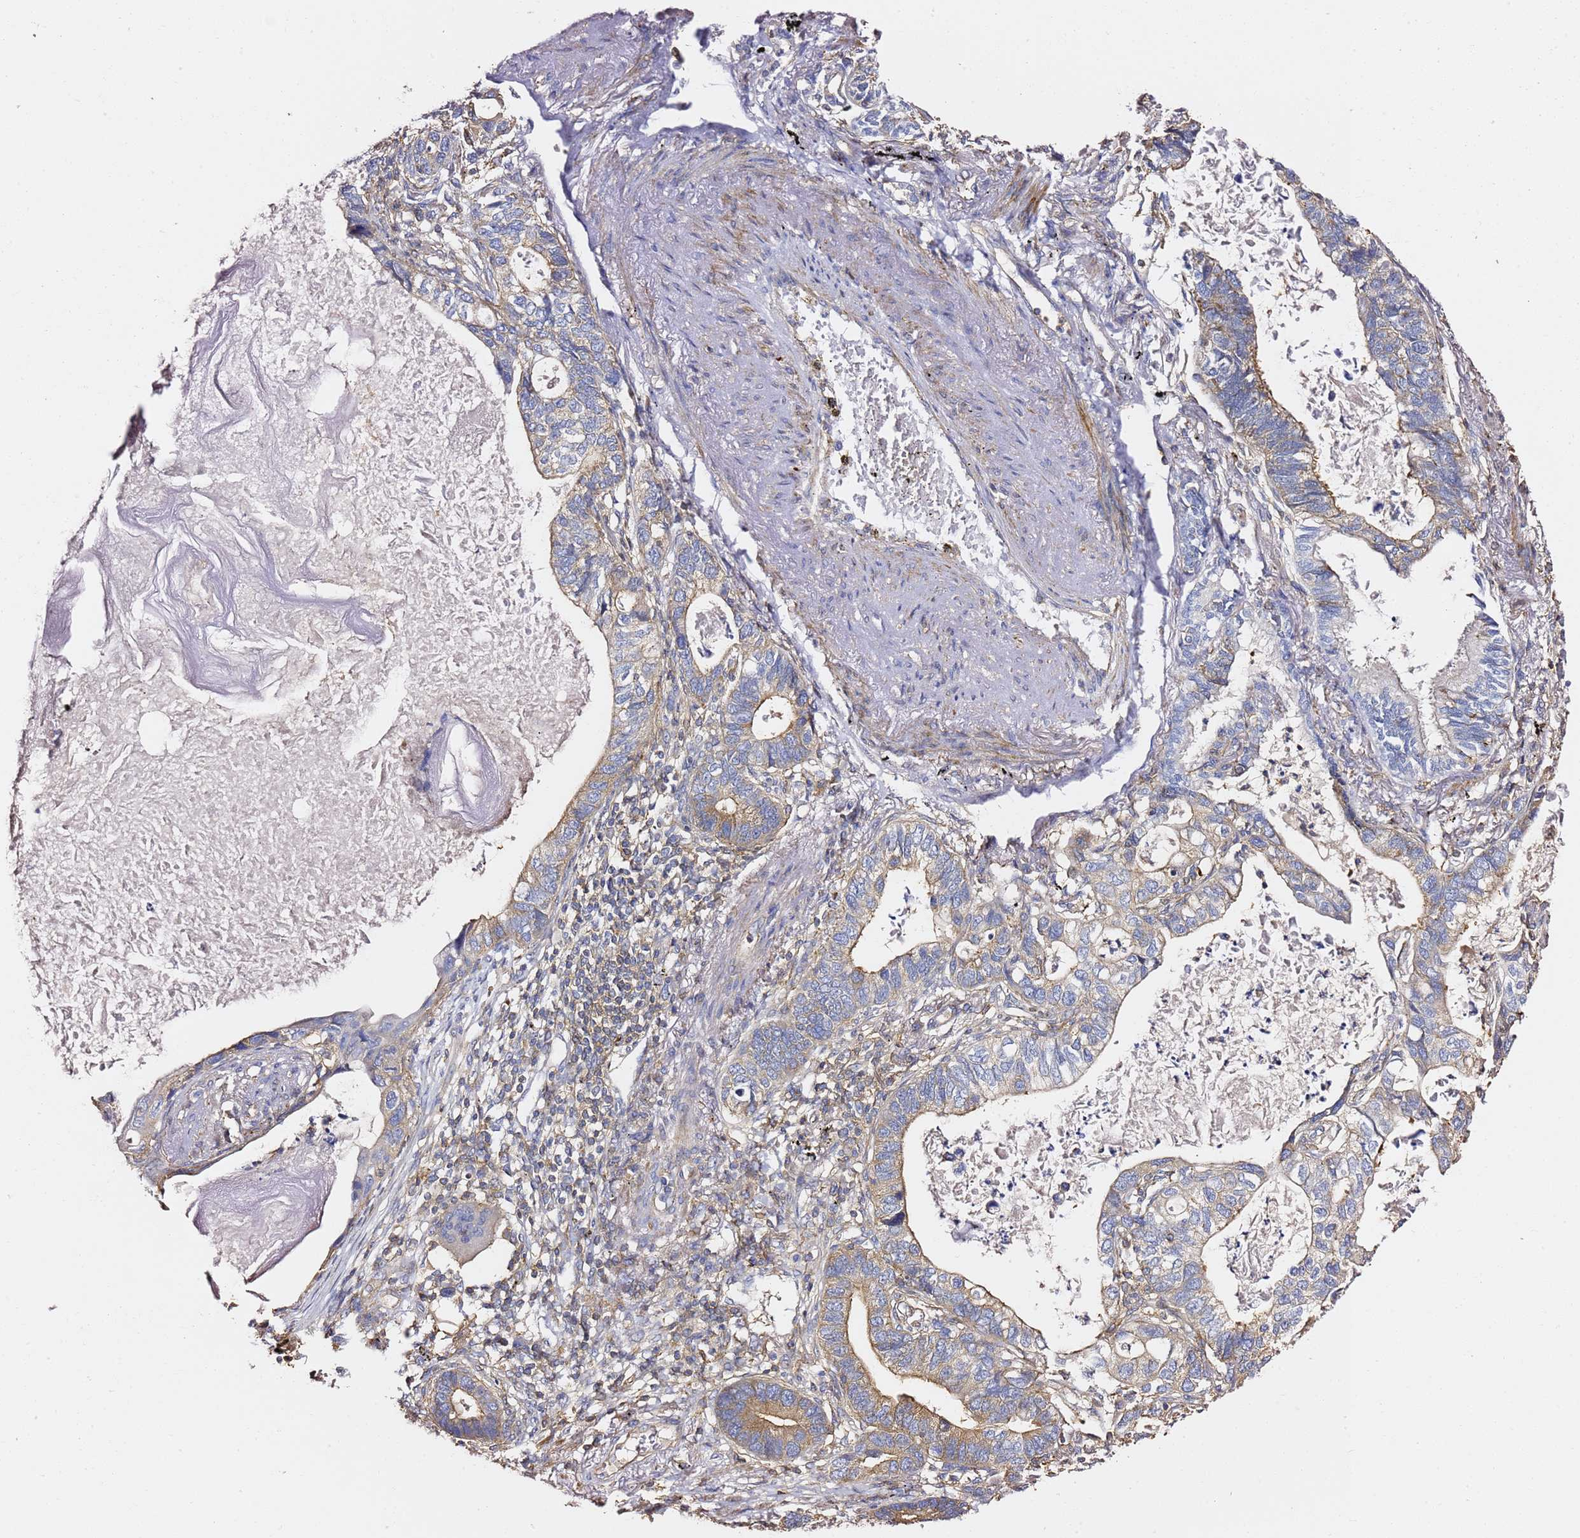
{"staining": {"intensity": "weak", "quantity": "<25%", "location": "cytoplasmic/membranous"}, "tissue": "lung cancer", "cell_type": "Tumor cells", "image_type": "cancer", "snomed": [{"axis": "morphology", "description": "Adenocarcinoma, NOS"}, {"axis": "topography", "description": "Lung"}], "caption": "Tumor cells are negative for protein expression in human lung cancer (adenocarcinoma). Nuclei are stained in blue.", "gene": "ZFP36L2", "patient": {"sex": "male", "age": 67}}